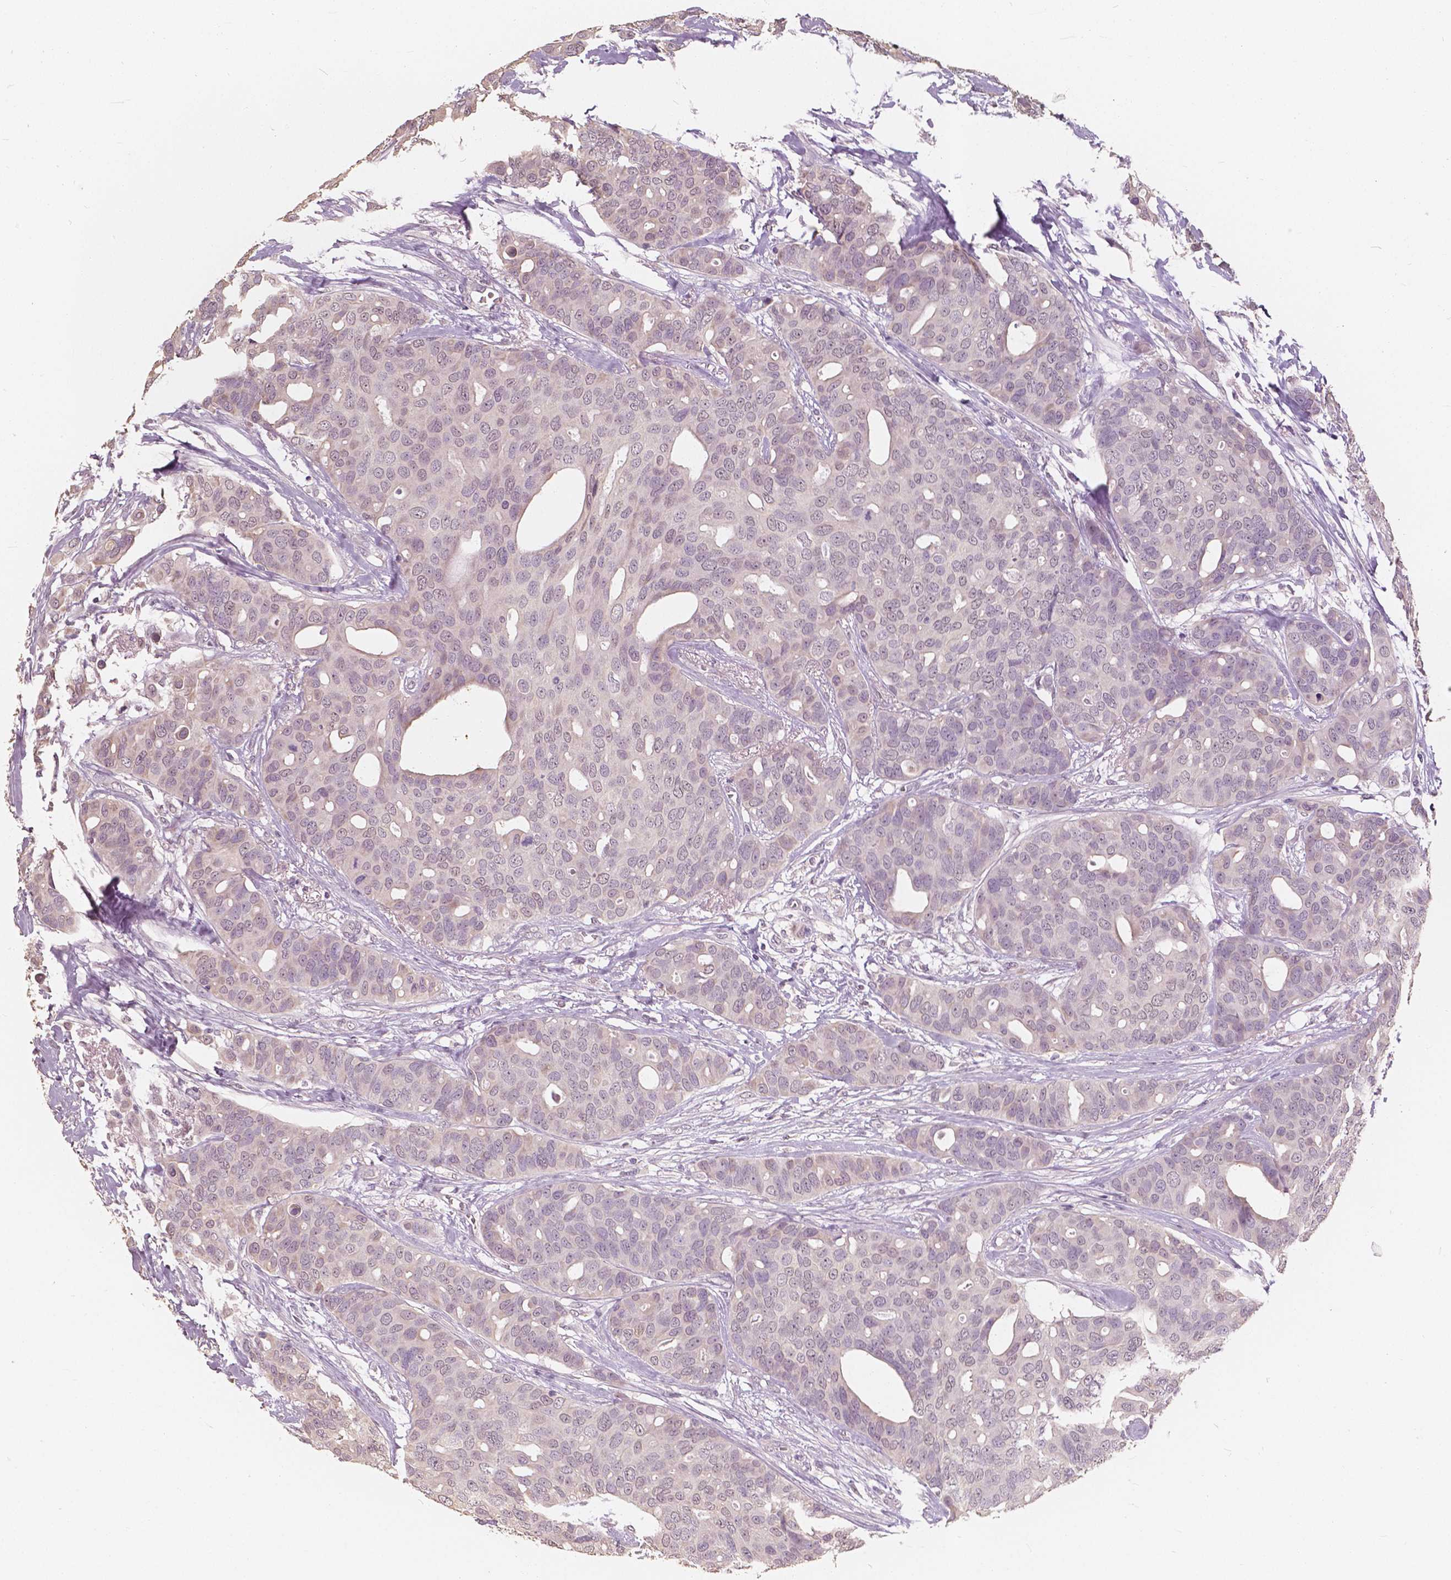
{"staining": {"intensity": "weak", "quantity": "<25%", "location": "nuclear"}, "tissue": "breast cancer", "cell_type": "Tumor cells", "image_type": "cancer", "snomed": [{"axis": "morphology", "description": "Duct carcinoma"}, {"axis": "topography", "description": "Breast"}], "caption": "Protein analysis of invasive ductal carcinoma (breast) demonstrates no significant expression in tumor cells. (Stains: DAB (3,3'-diaminobenzidine) IHC with hematoxylin counter stain, Microscopy: brightfield microscopy at high magnification).", "gene": "SAT2", "patient": {"sex": "female", "age": 54}}